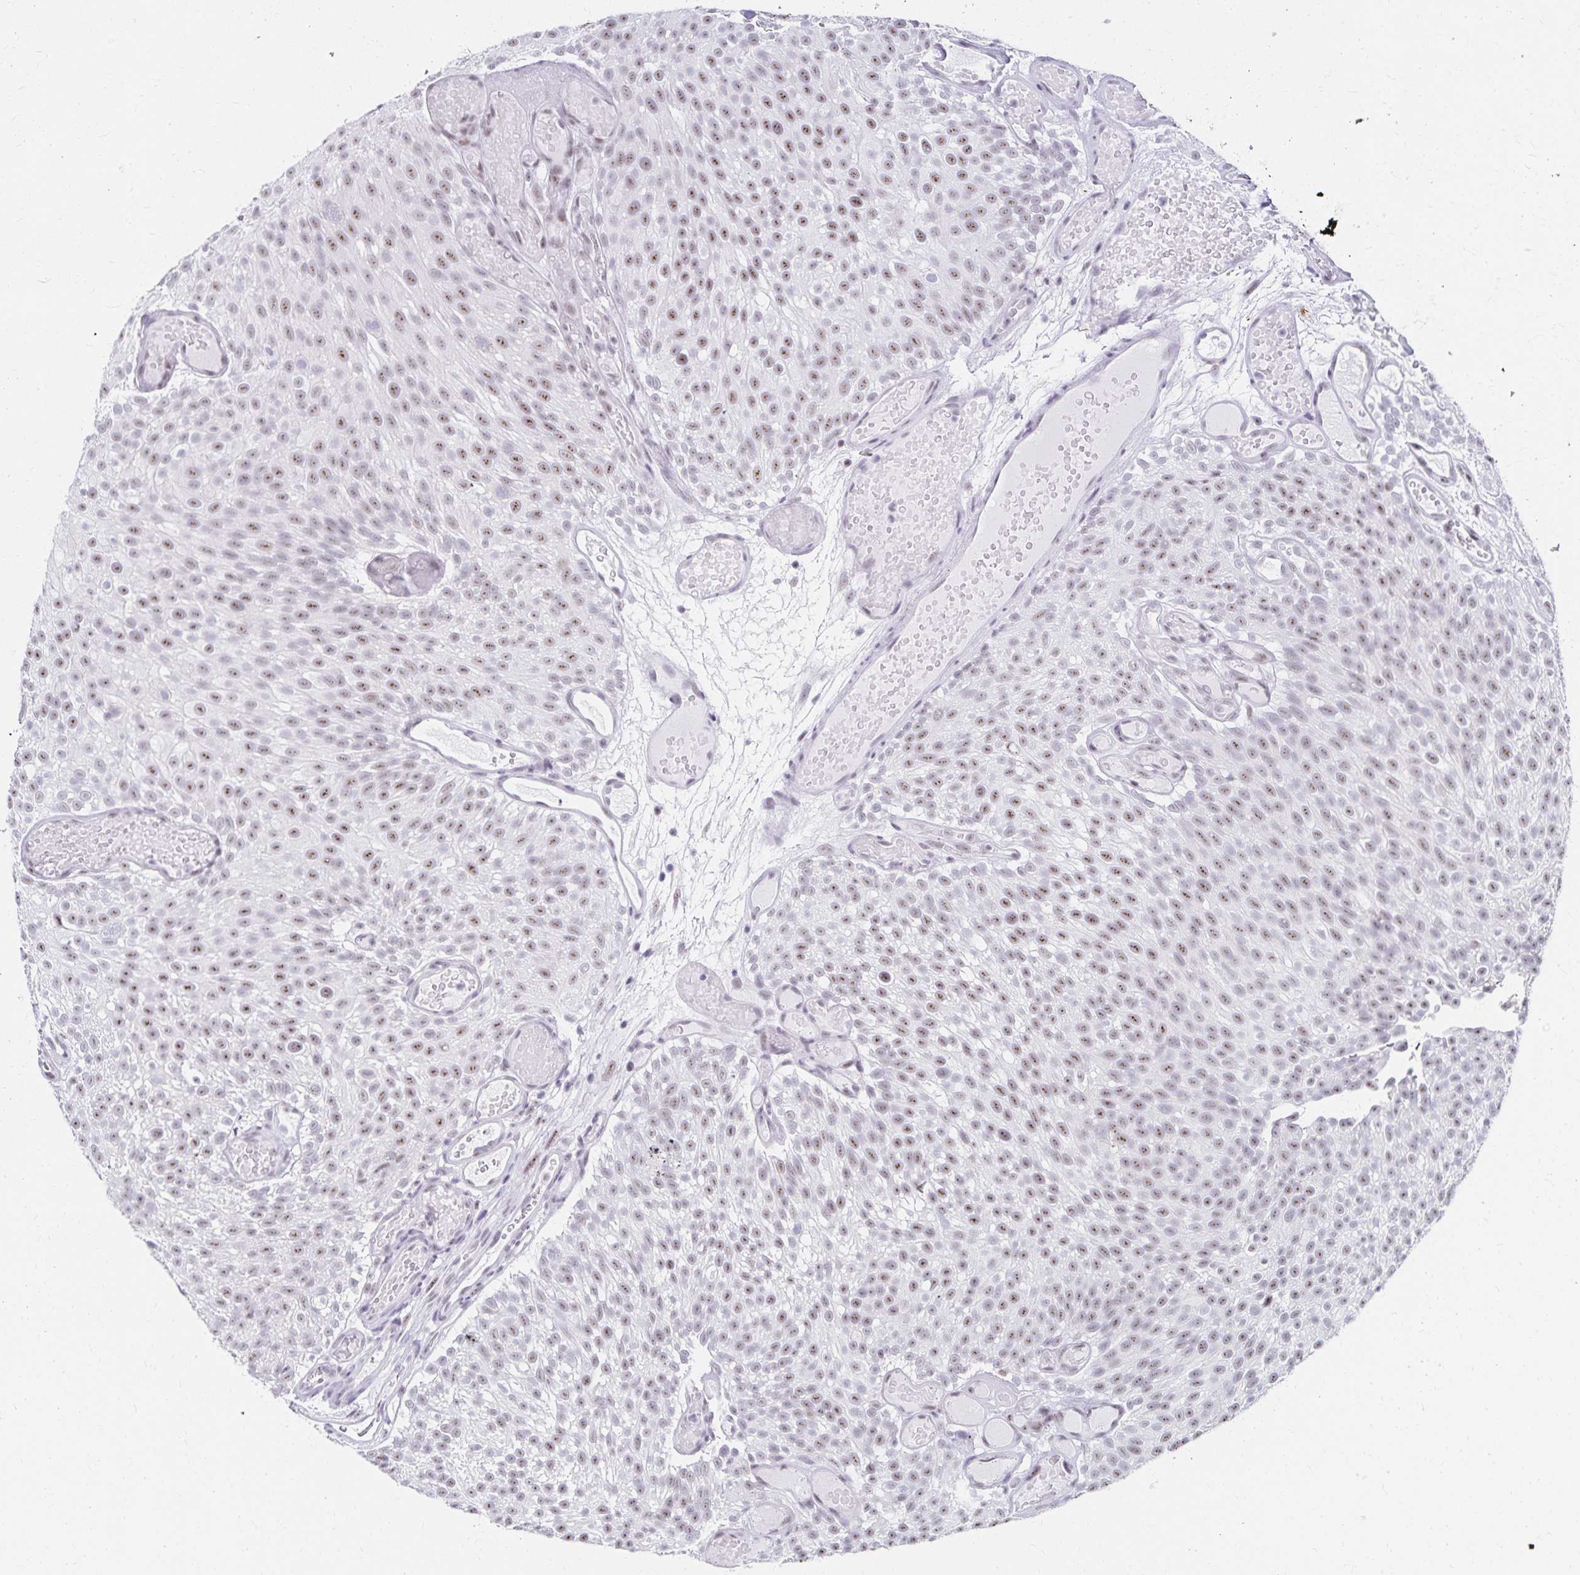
{"staining": {"intensity": "moderate", "quantity": "25%-75%", "location": "nuclear"}, "tissue": "urothelial cancer", "cell_type": "Tumor cells", "image_type": "cancer", "snomed": [{"axis": "morphology", "description": "Urothelial carcinoma, Low grade"}, {"axis": "topography", "description": "Urinary bladder"}], "caption": "Immunohistochemistry (DAB) staining of human urothelial cancer displays moderate nuclear protein staining in about 25%-75% of tumor cells.", "gene": "C20orf85", "patient": {"sex": "male", "age": 78}}